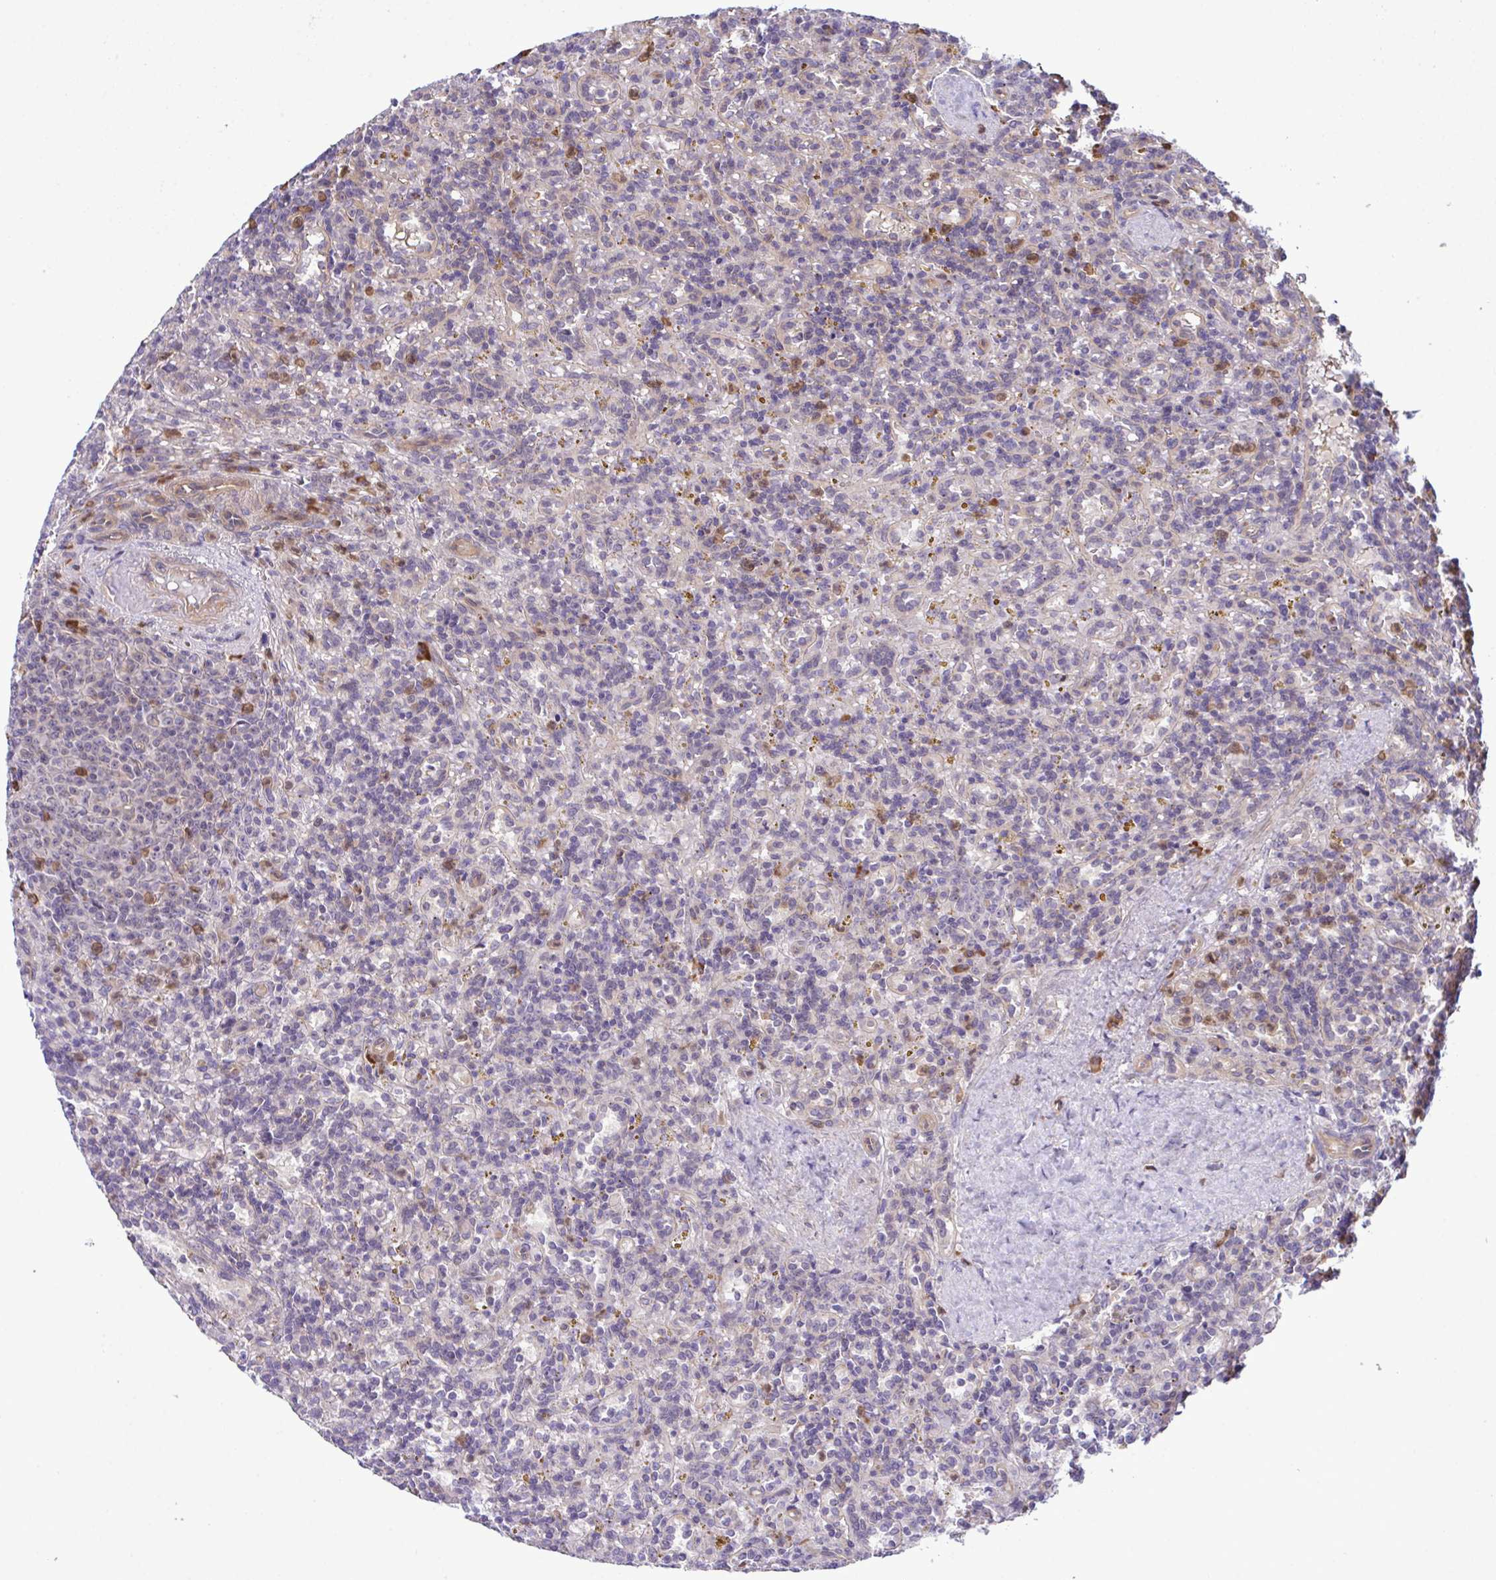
{"staining": {"intensity": "negative", "quantity": "none", "location": "none"}, "tissue": "lymphoma", "cell_type": "Tumor cells", "image_type": "cancer", "snomed": [{"axis": "morphology", "description": "Malignant lymphoma, non-Hodgkin's type, Low grade"}, {"axis": "topography", "description": "Spleen"}], "caption": "This is an IHC image of human lymphoma. There is no expression in tumor cells.", "gene": "CMPK1", "patient": {"sex": "male", "age": 67}}